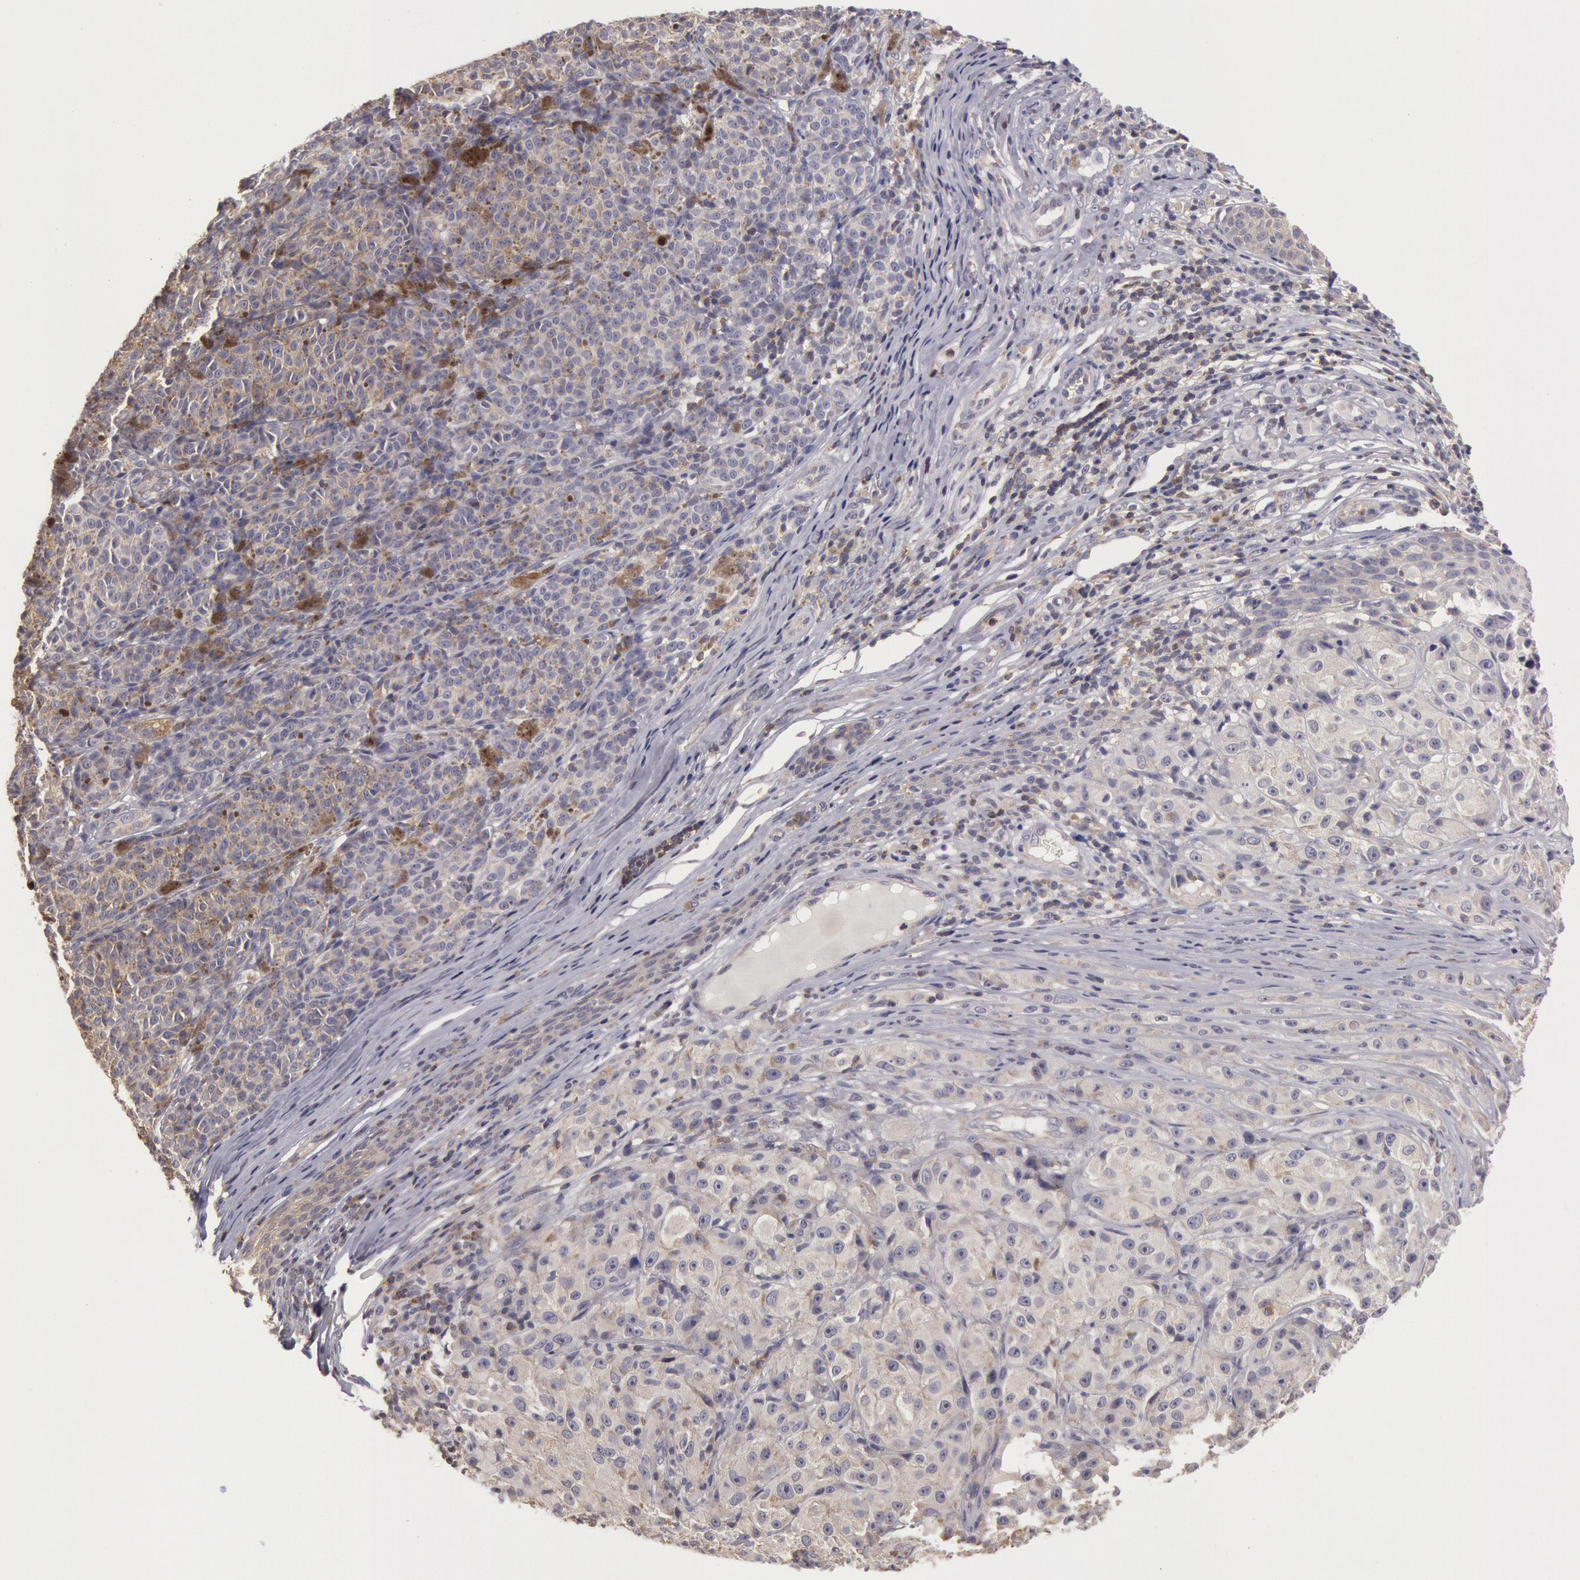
{"staining": {"intensity": "weak", "quantity": ">75%", "location": "cytoplasmic/membranous"}, "tissue": "melanoma", "cell_type": "Tumor cells", "image_type": "cancer", "snomed": [{"axis": "morphology", "description": "Malignant melanoma, NOS"}, {"axis": "topography", "description": "Skin"}], "caption": "Tumor cells demonstrate low levels of weak cytoplasmic/membranous positivity in approximately >75% of cells in human malignant melanoma.", "gene": "NMT2", "patient": {"sex": "male", "age": 56}}